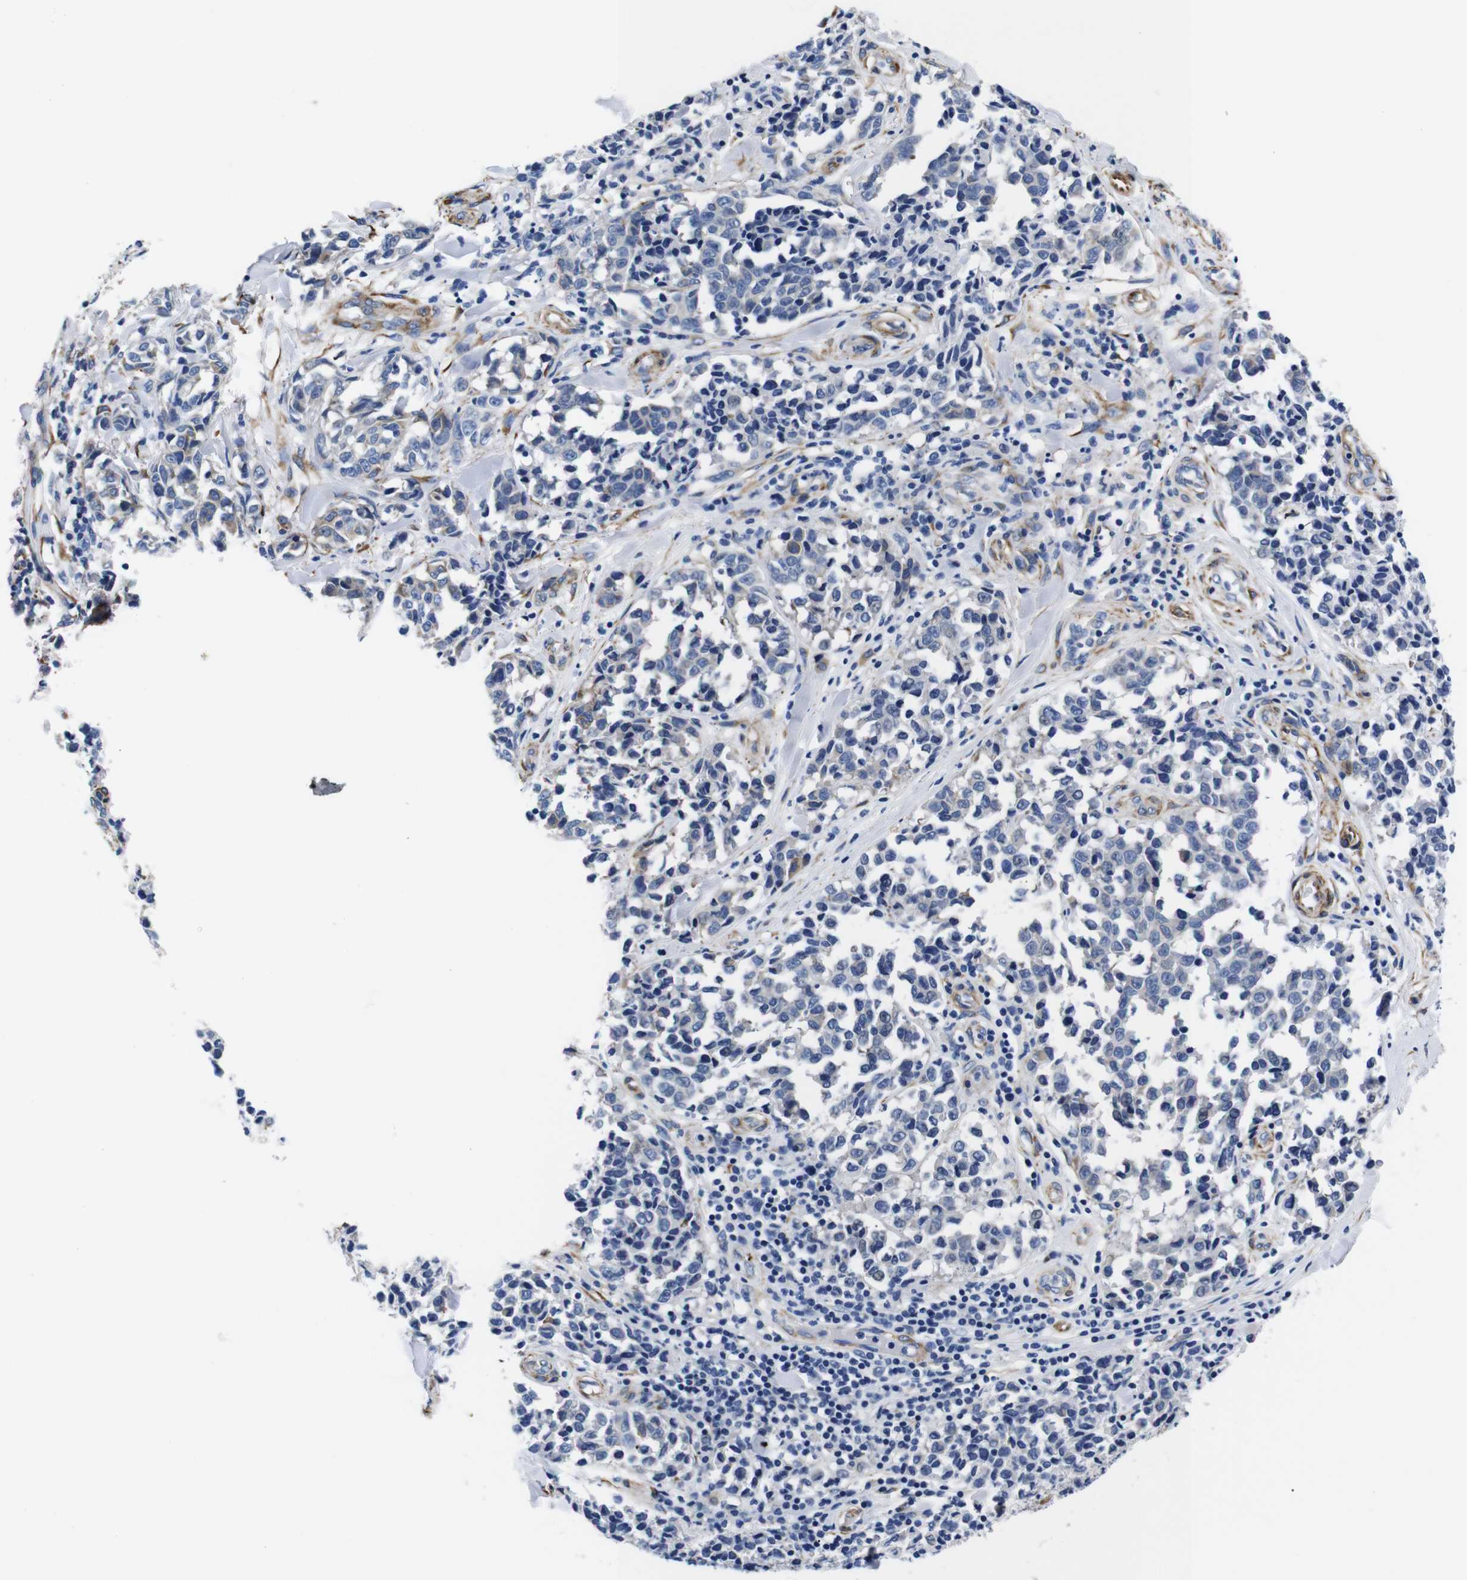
{"staining": {"intensity": "negative", "quantity": "none", "location": "none"}, "tissue": "melanoma", "cell_type": "Tumor cells", "image_type": "cancer", "snomed": [{"axis": "morphology", "description": "Malignant melanoma, NOS"}, {"axis": "topography", "description": "Skin"}], "caption": "Photomicrograph shows no protein expression in tumor cells of melanoma tissue. The staining was performed using DAB (3,3'-diaminobenzidine) to visualize the protein expression in brown, while the nuclei were stained in blue with hematoxylin (Magnification: 20x).", "gene": "LRIG1", "patient": {"sex": "female", "age": 64}}